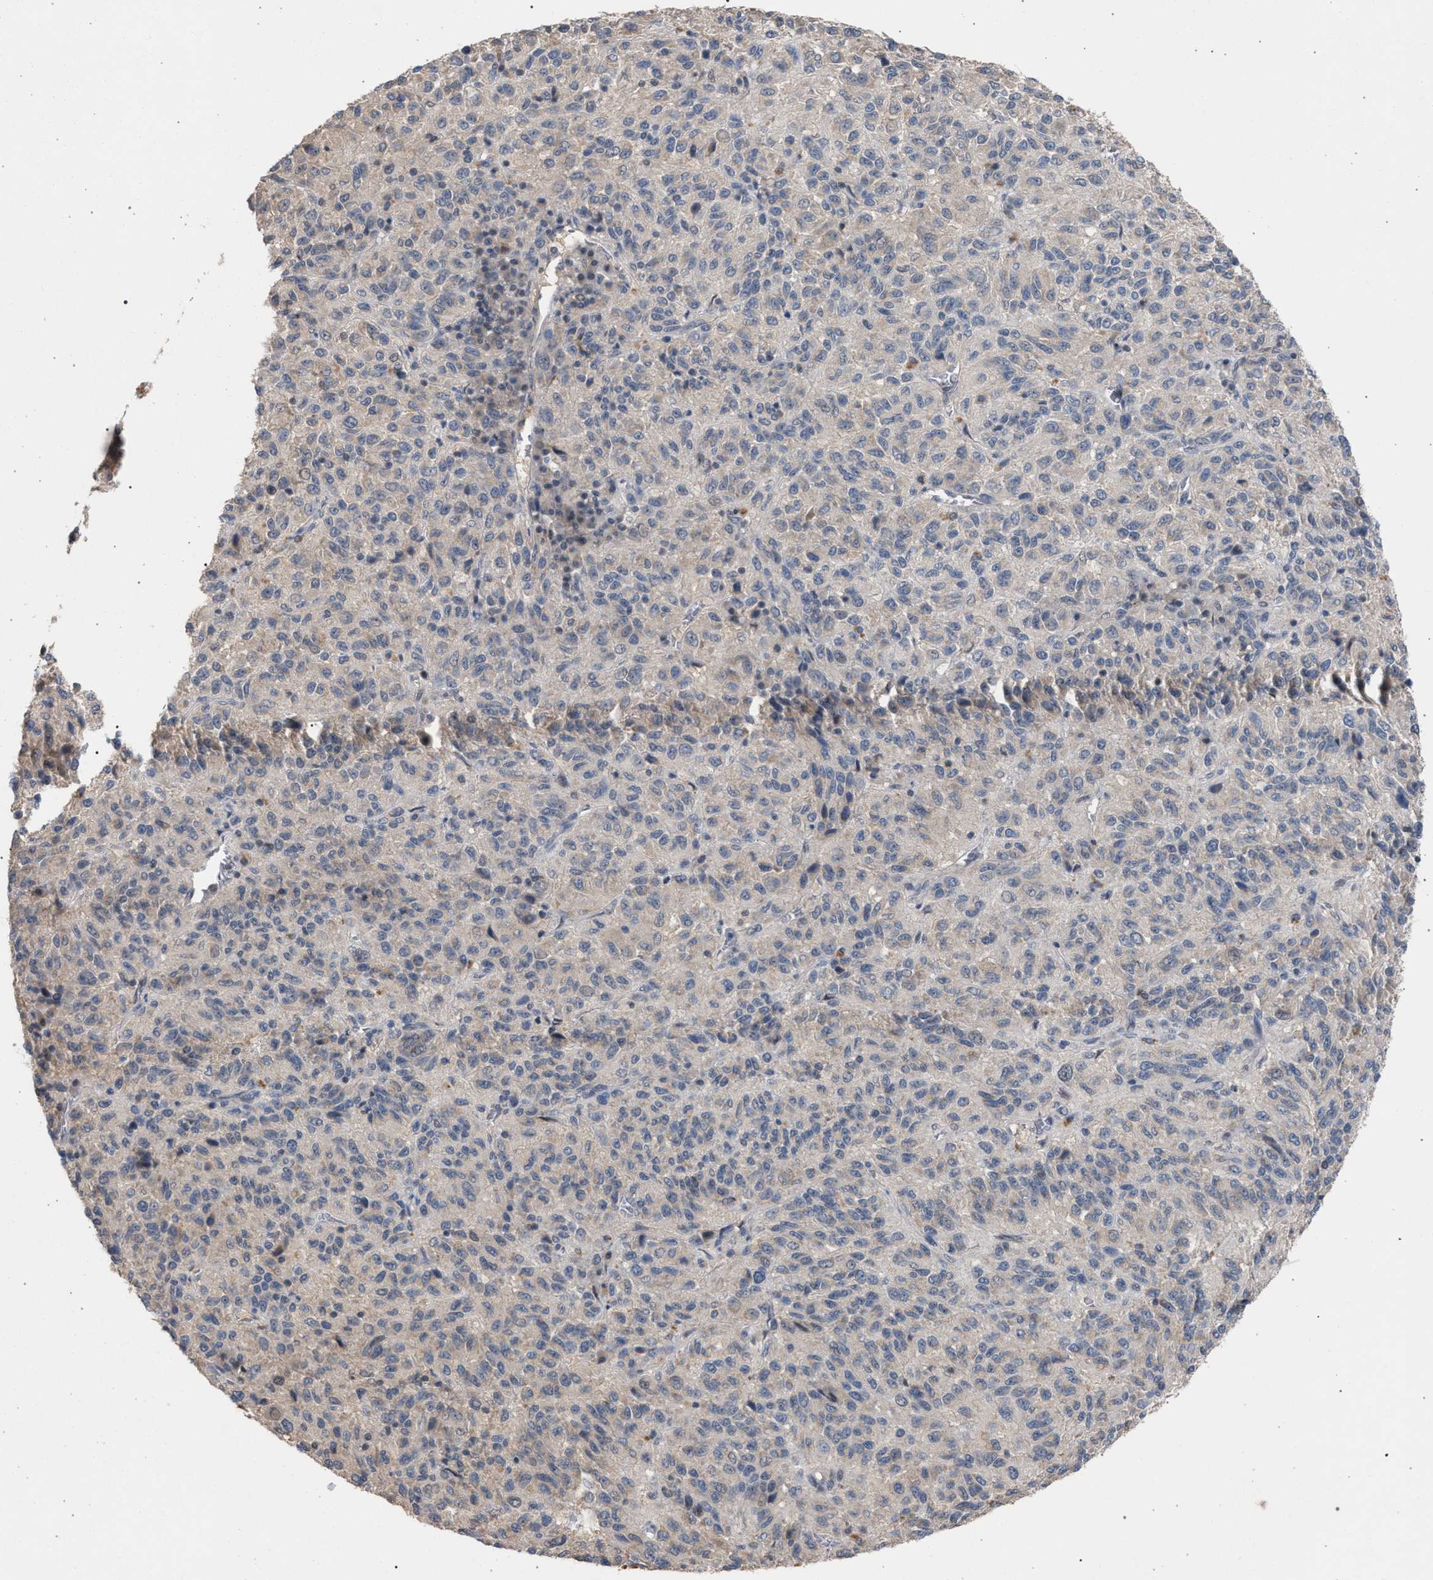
{"staining": {"intensity": "negative", "quantity": "none", "location": "none"}, "tissue": "melanoma", "cell_type": "Tumor cells", "image_type": "cancer", "snomed": [{"axis": "morphology", "description": "Malignant melanoma, Metastatic site"}, {"axis": "topography", "description": "Lung"}], "caption": "The photomicrograph shows no staining of tumor cells in melanoma. Nuclei are stained in blue.", "gene": "TECPR1", "patient": {"sex": "male", "age": 64}}